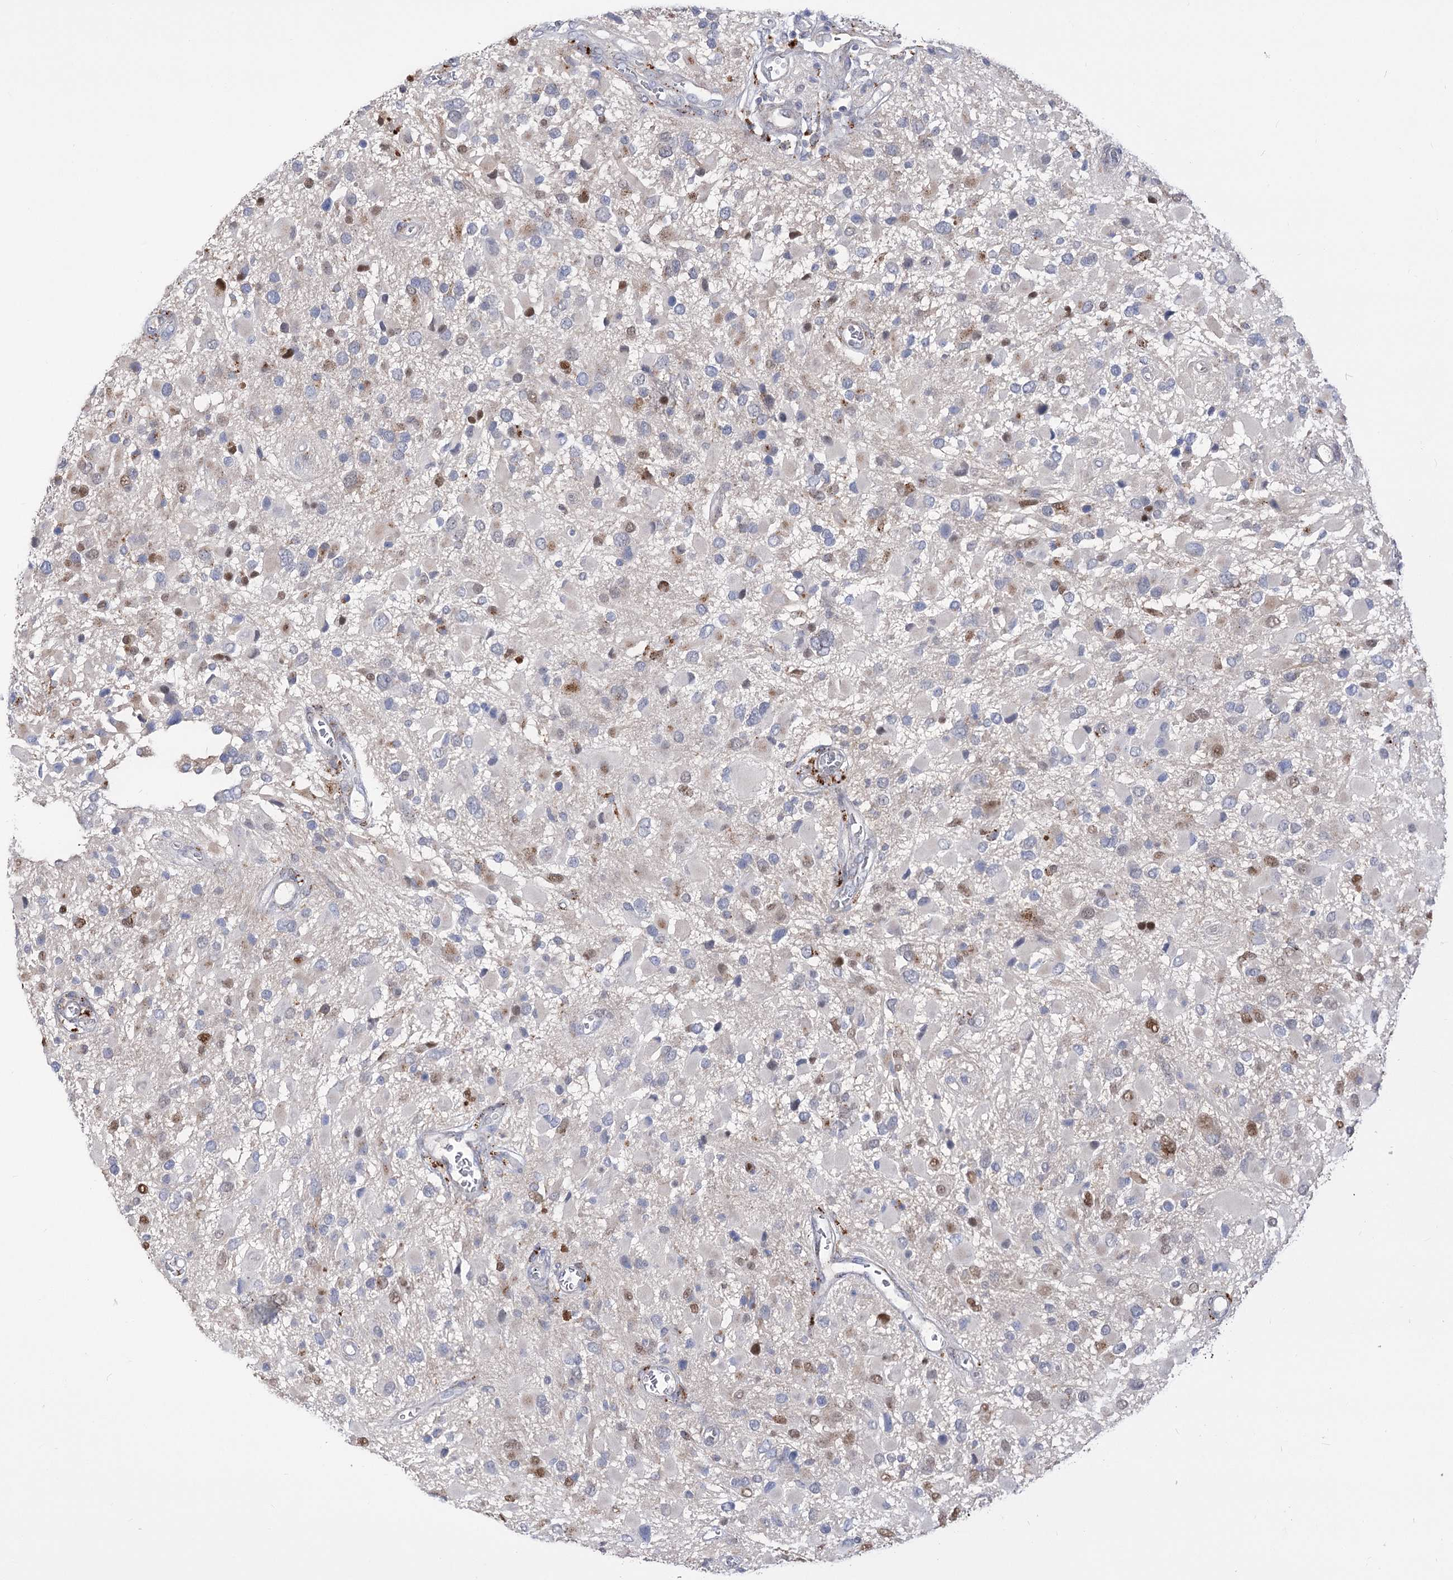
{"staining": {"intensity": "negative", "quantity": "none", "location": "none"}, "tissue": "glioma", "cell_type": "Tumor cells", "image_type": "cancer", "snomed": [{"axis": "morphology", "description": "Glioma, malignant, High grade"}, {"axis": "topography", "description": "Brain"}], "caption": "Tumor cells are negative for brown protein staining in glioma.", "gene": "SIAE", "patient": {"sex": "male", "age": 53}}